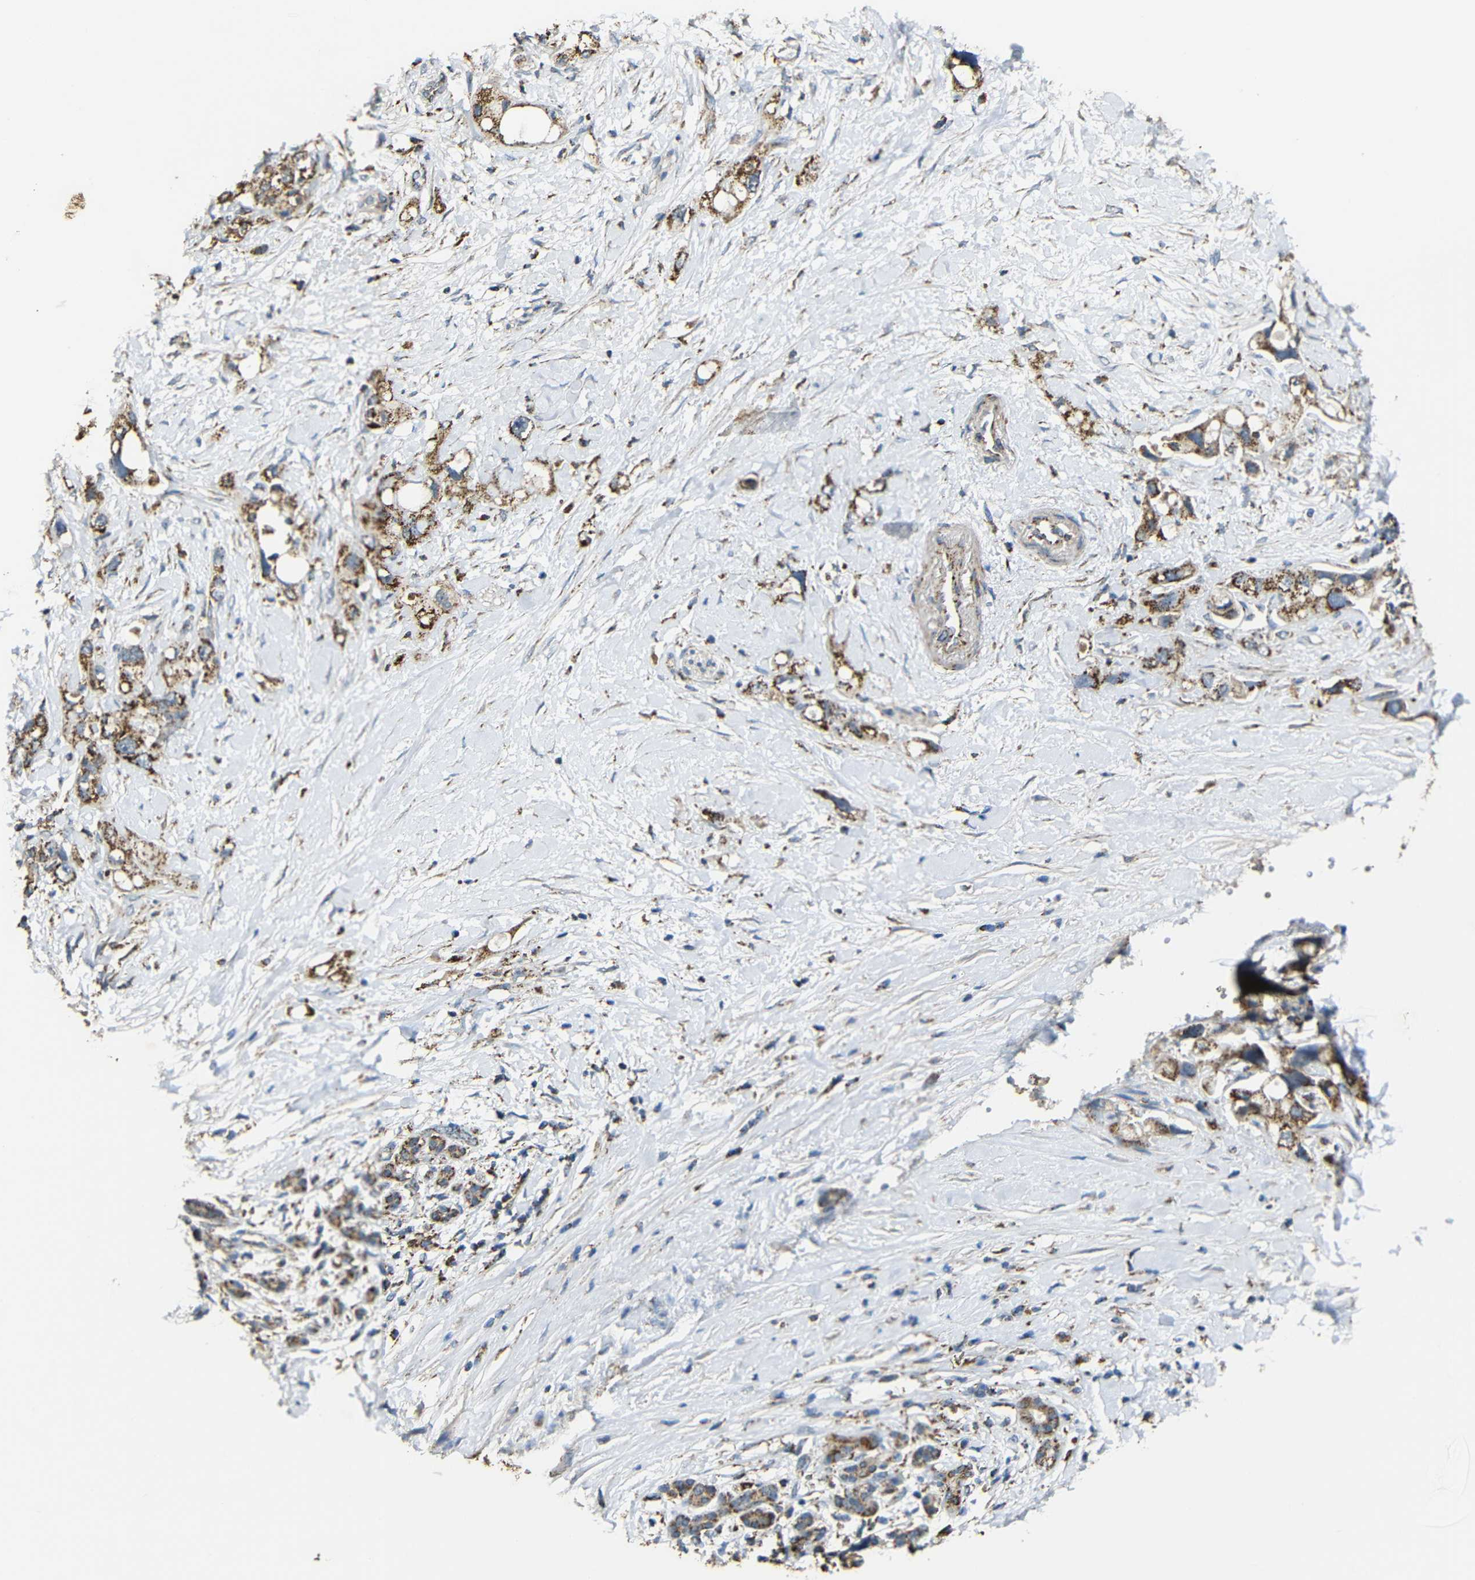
{"staining": {"intensity": "moderate", "quantity": ">75%", "location": "cytoplasmic/membranous"}, "tissue": "pancreatic cancer", "cell_type": "Tumor cells", "image_type": "cancer", "snomed": [{"axis": "morphology", "description": "Adenocarcinoma, NOS"}, {"axis": "topography", "description": "Pancreas"}], "caption": "A brown stain shows moderate cytoplasmic/membranous staining of a protein in pancreatic adenocarcinoma tumor cells.", "gene": "NR3C2", "patient": {"sex": "female", "age": 56}}